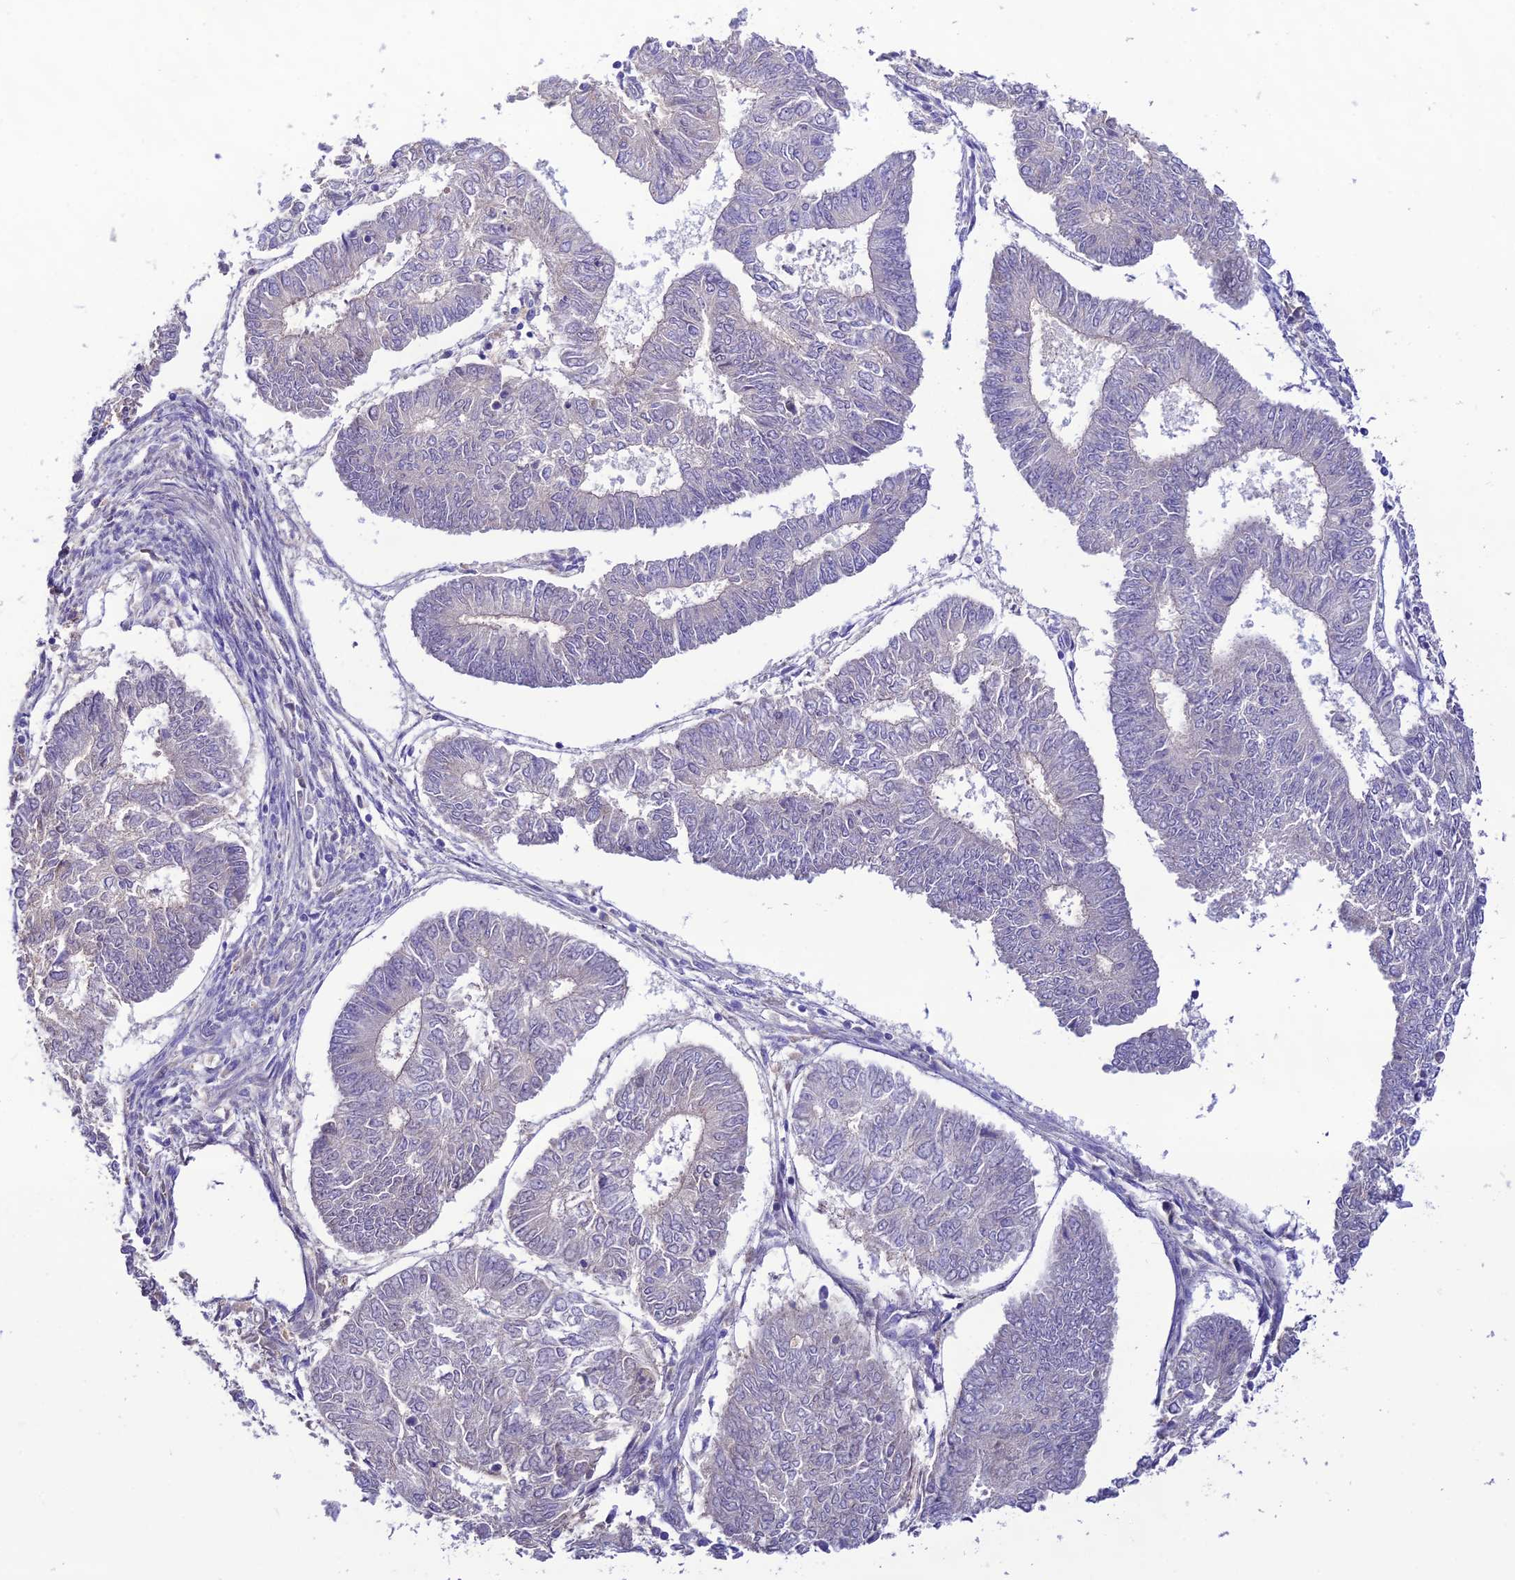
{"staining": {"intensity": "negative", "quantity": "none", "location": "none"}, "tissue": "endometrial cancer", "cell_type": "Tumor cells", "image_type": "cancer", "snomed": [{"axis": "morphology", "description": "Adenocarcinoma, NOS"}, {"axis": "topography", "description": "Endometrium"}], "caption": "A high-resolution photomicrograph shows immunohistochemistry (IHC) staining of endometrial cancer, which displays no significant expression in tumor cells.", "gene": "NLRP9", "patient": {"sex": "female", "age": 68}}